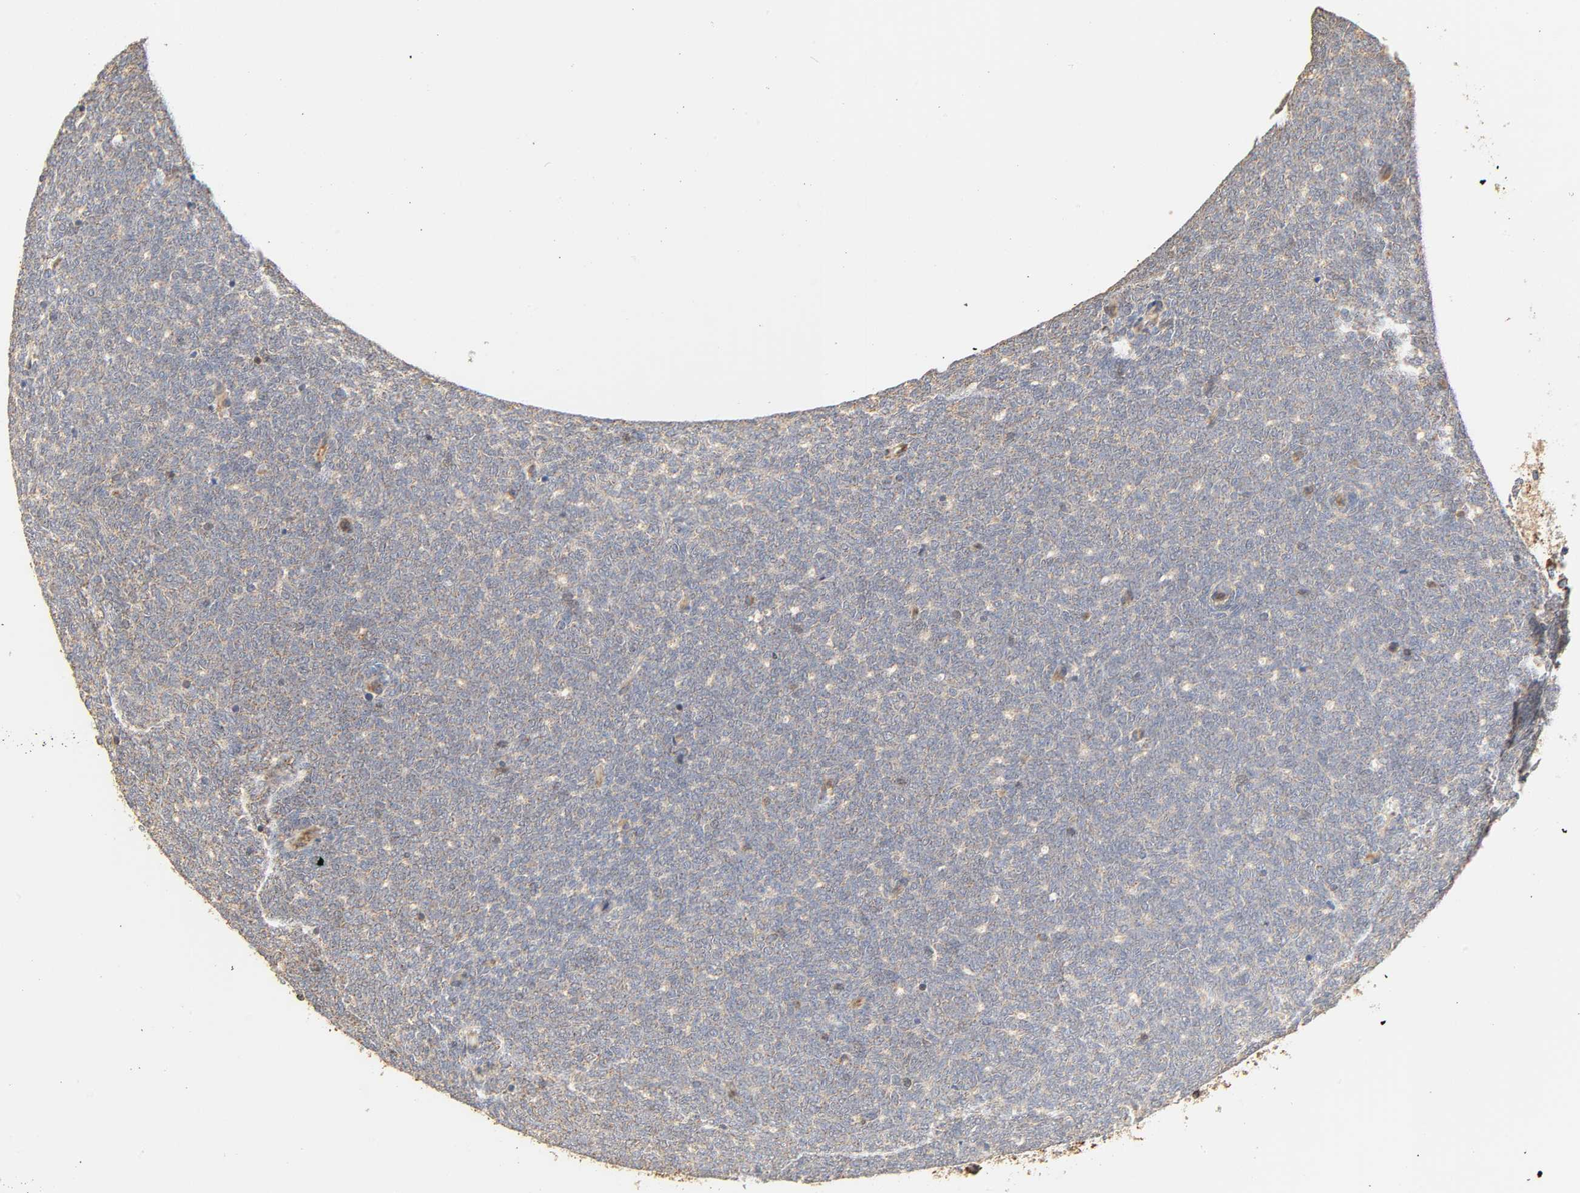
{"staining": {"intensity": "weak", "quantity": "25%-75%", "location": "cytoplasmic/membranous"}, "tissue": "renal cancer", "cell_type": "Tumor cells", "image_type": "cancer", "snomed": [{"axis": "morphology", "description": "Neoplasm, malignant, NOS"}, {"axis": "topography", "description": "Kidney"}], "caption": "Renal cancer tissue exhibits weak cytoplasmic/membranous expression in about 25%-75% of tumor cells", "gene": "ZMAT5", "patient": {"sex": "male", "age": 28}}